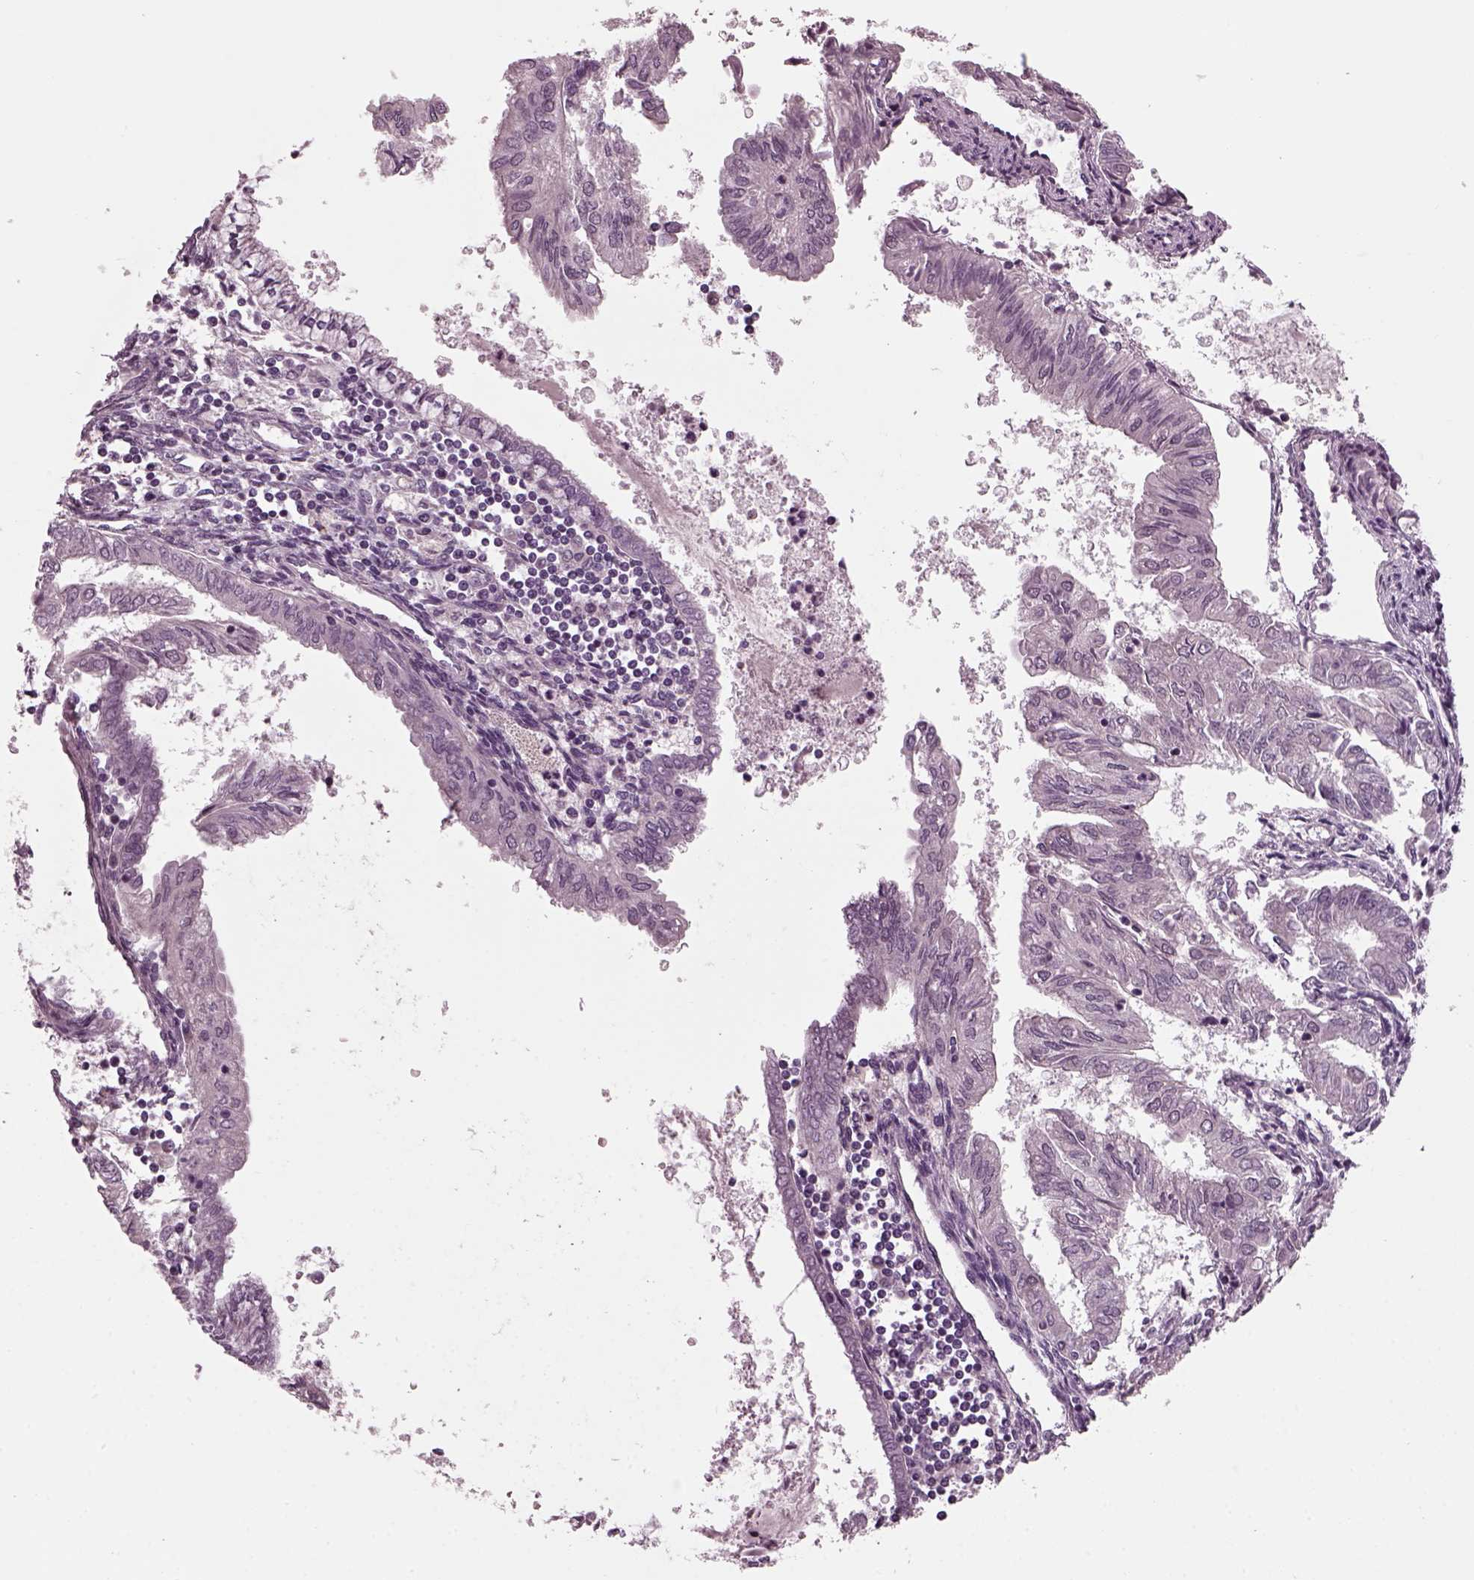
{"staining": {"intensity": "negative", "quantity": "none", "location": "none"}, "tissue": "endometrial cancer", "cell_type": "Tumor cells", "image_type": "cancer", "snomed": [{"axis": "morphology", "description": "Adenocarcinoma, NOS"}, {"axis": "topography", "description": "Endometrium"}], "caption": "A photomicrograph of endometrial cancer stained for a protein demonstrates no brown staining in tumor cells.", "gene": "CLCN4", "patient": {"sex": "female", "age": 68}}